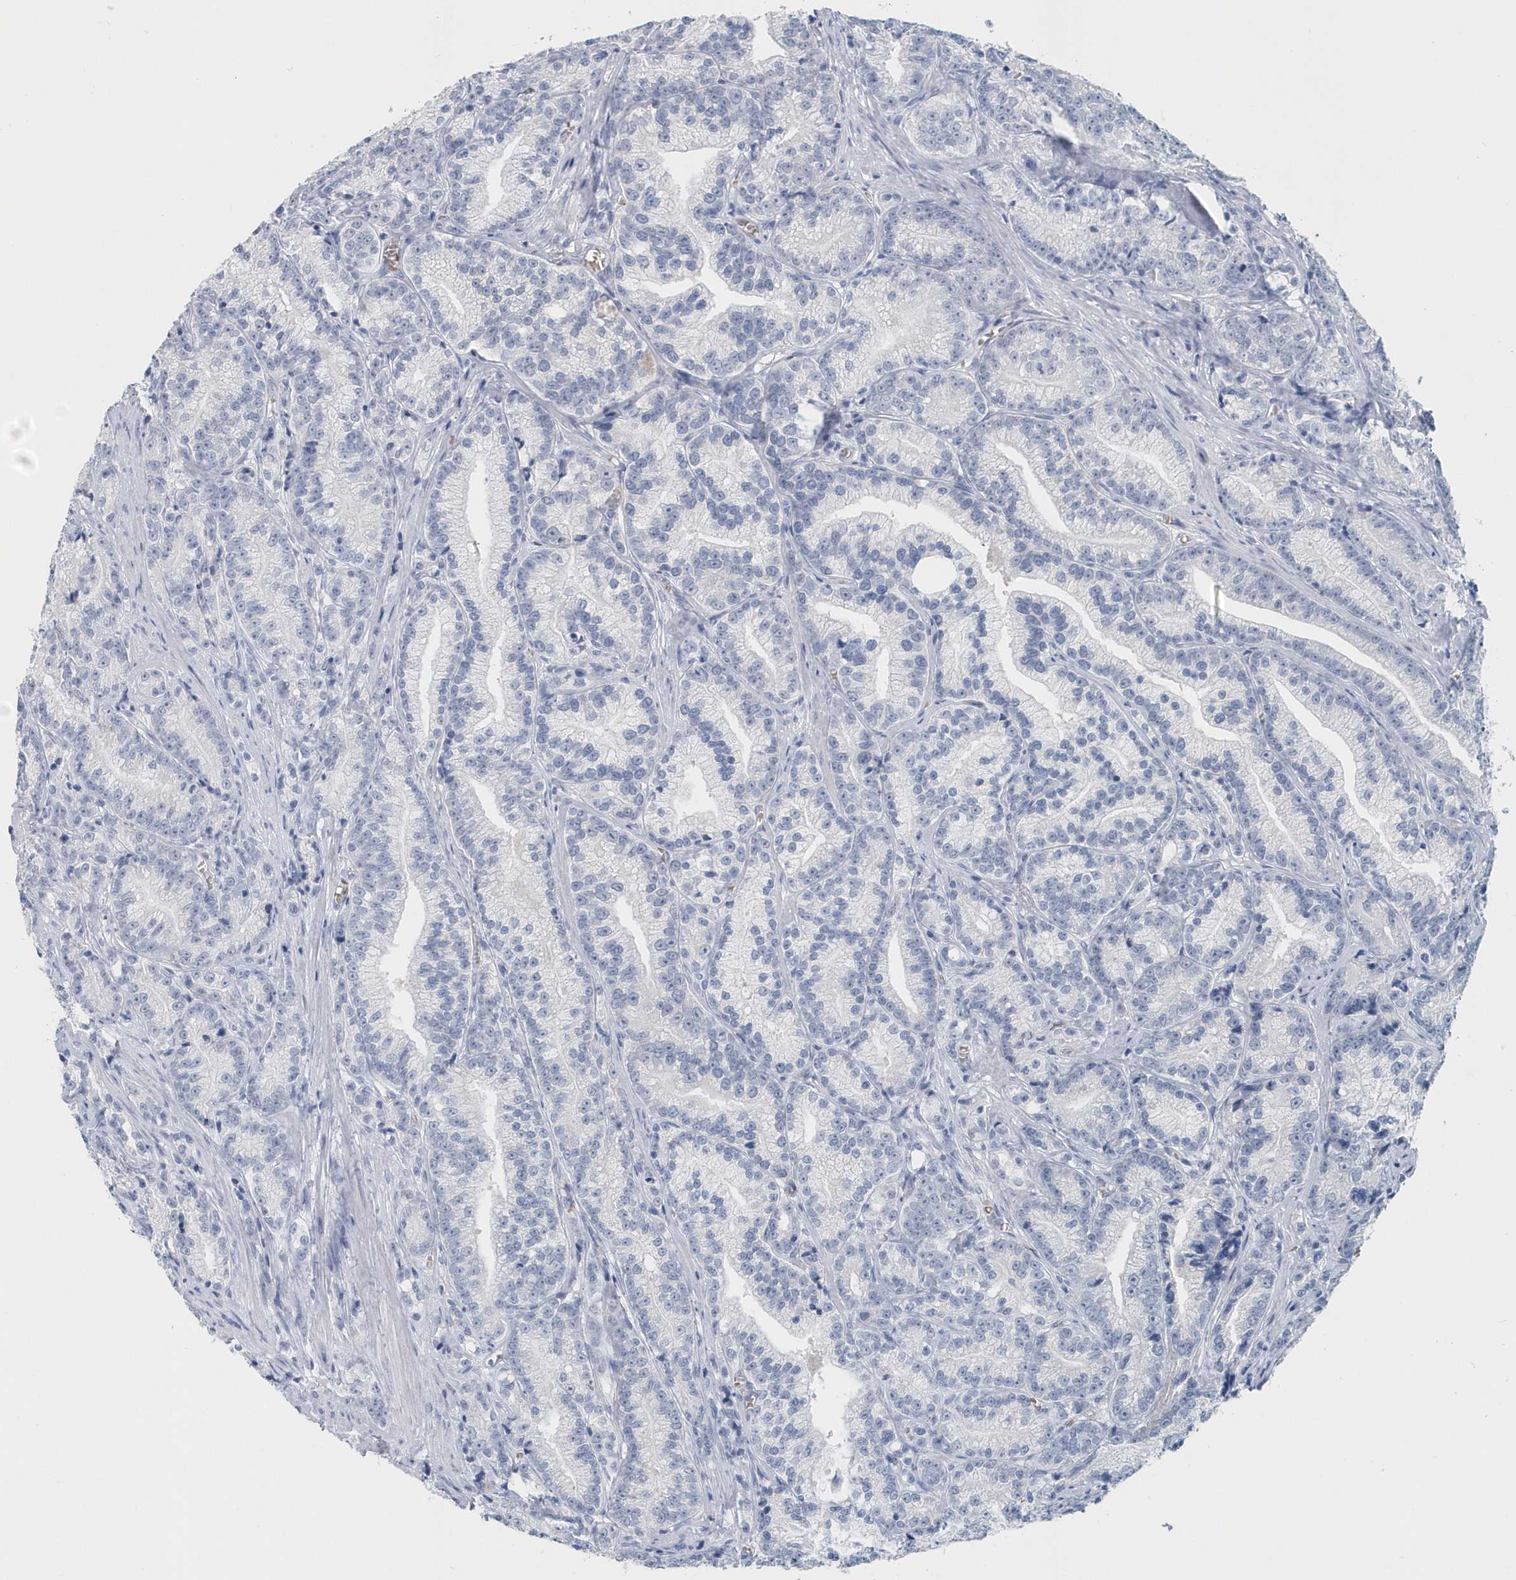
{"staining": {"intensity": "negative", "quantity": "none", "location": "none"}, "tissue": "prostate cancer", "cell_type": "Tumor cells", "image_type": "cancer", "snomed": [{"axis": "morphology", "description": "Adenocarcinoma, Low grade"}, {"axis": "topography", "description": "Prostate"}], "caption": "Tumor cells show no significant protein staining in prostate cancer. (DAB (3,3'-diaminobenzidine) immunohistochemistry (IHC), high magnification).", "gene": "HBA2", "patient": {"sex": "male", "age": 89}}